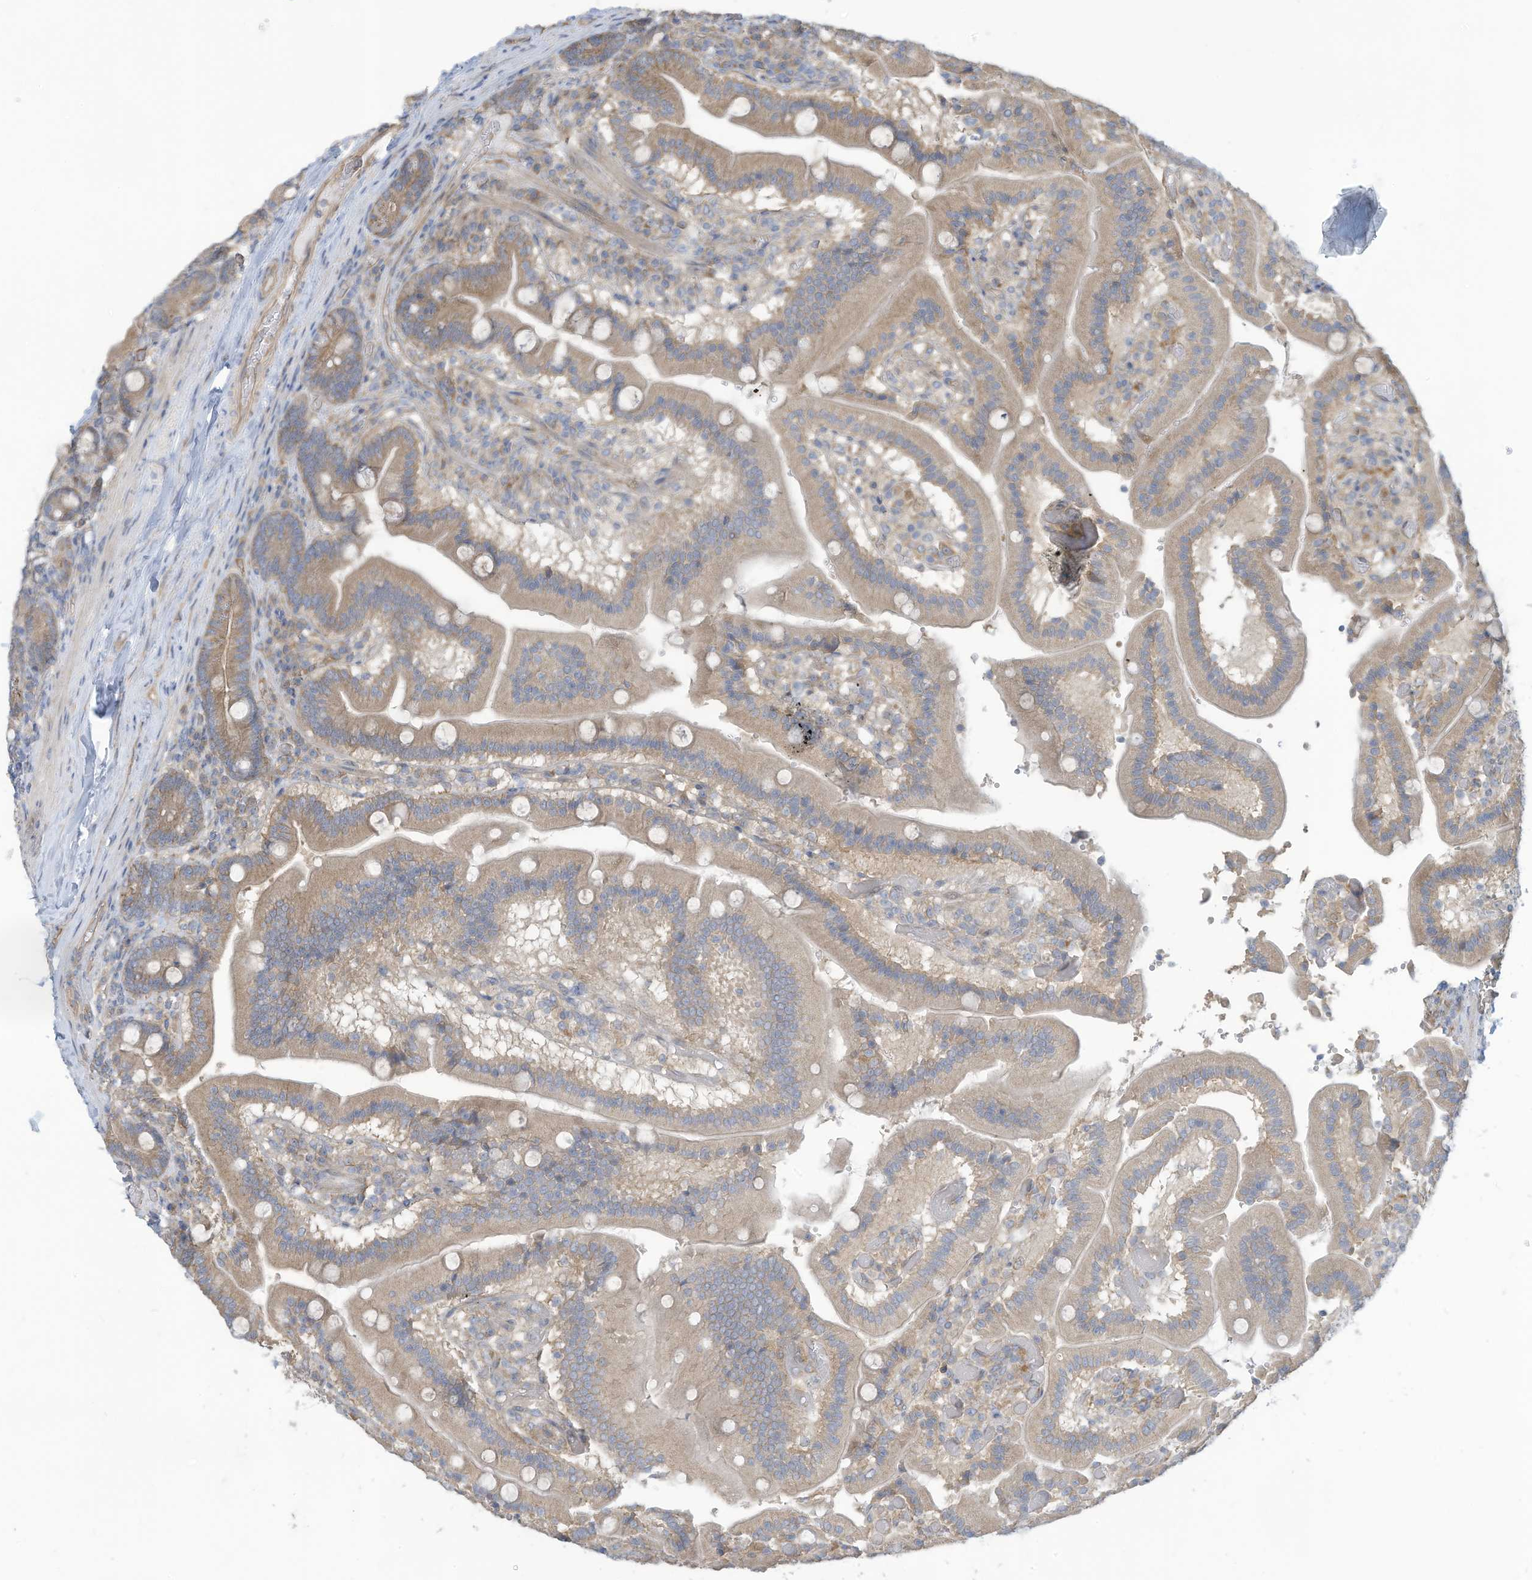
{"staining": {"intensity": "moderate", "quantity": "25%-75%", "location": "cytoplasmic/membranous"}, "tissue": "duodenum", "cell_type": "Glandular cells", "image_type": "normal", "snomed": [{"axis": "morphology", "description": "Normal tissue, NOS"}, {"axis": "topography", "description": "Duodenum"}], "caption": "High-magnification brightfield microscopy of normal duodenum stained with DAB (brown) and counterstained with hematoxylin (blue). glandular cells exhibit moderate cytoplasmic/membranous expression is identified in about25%-75% of cells.", "gene": "ADAT2", "patient": {"sex": "female", "age": 62}}